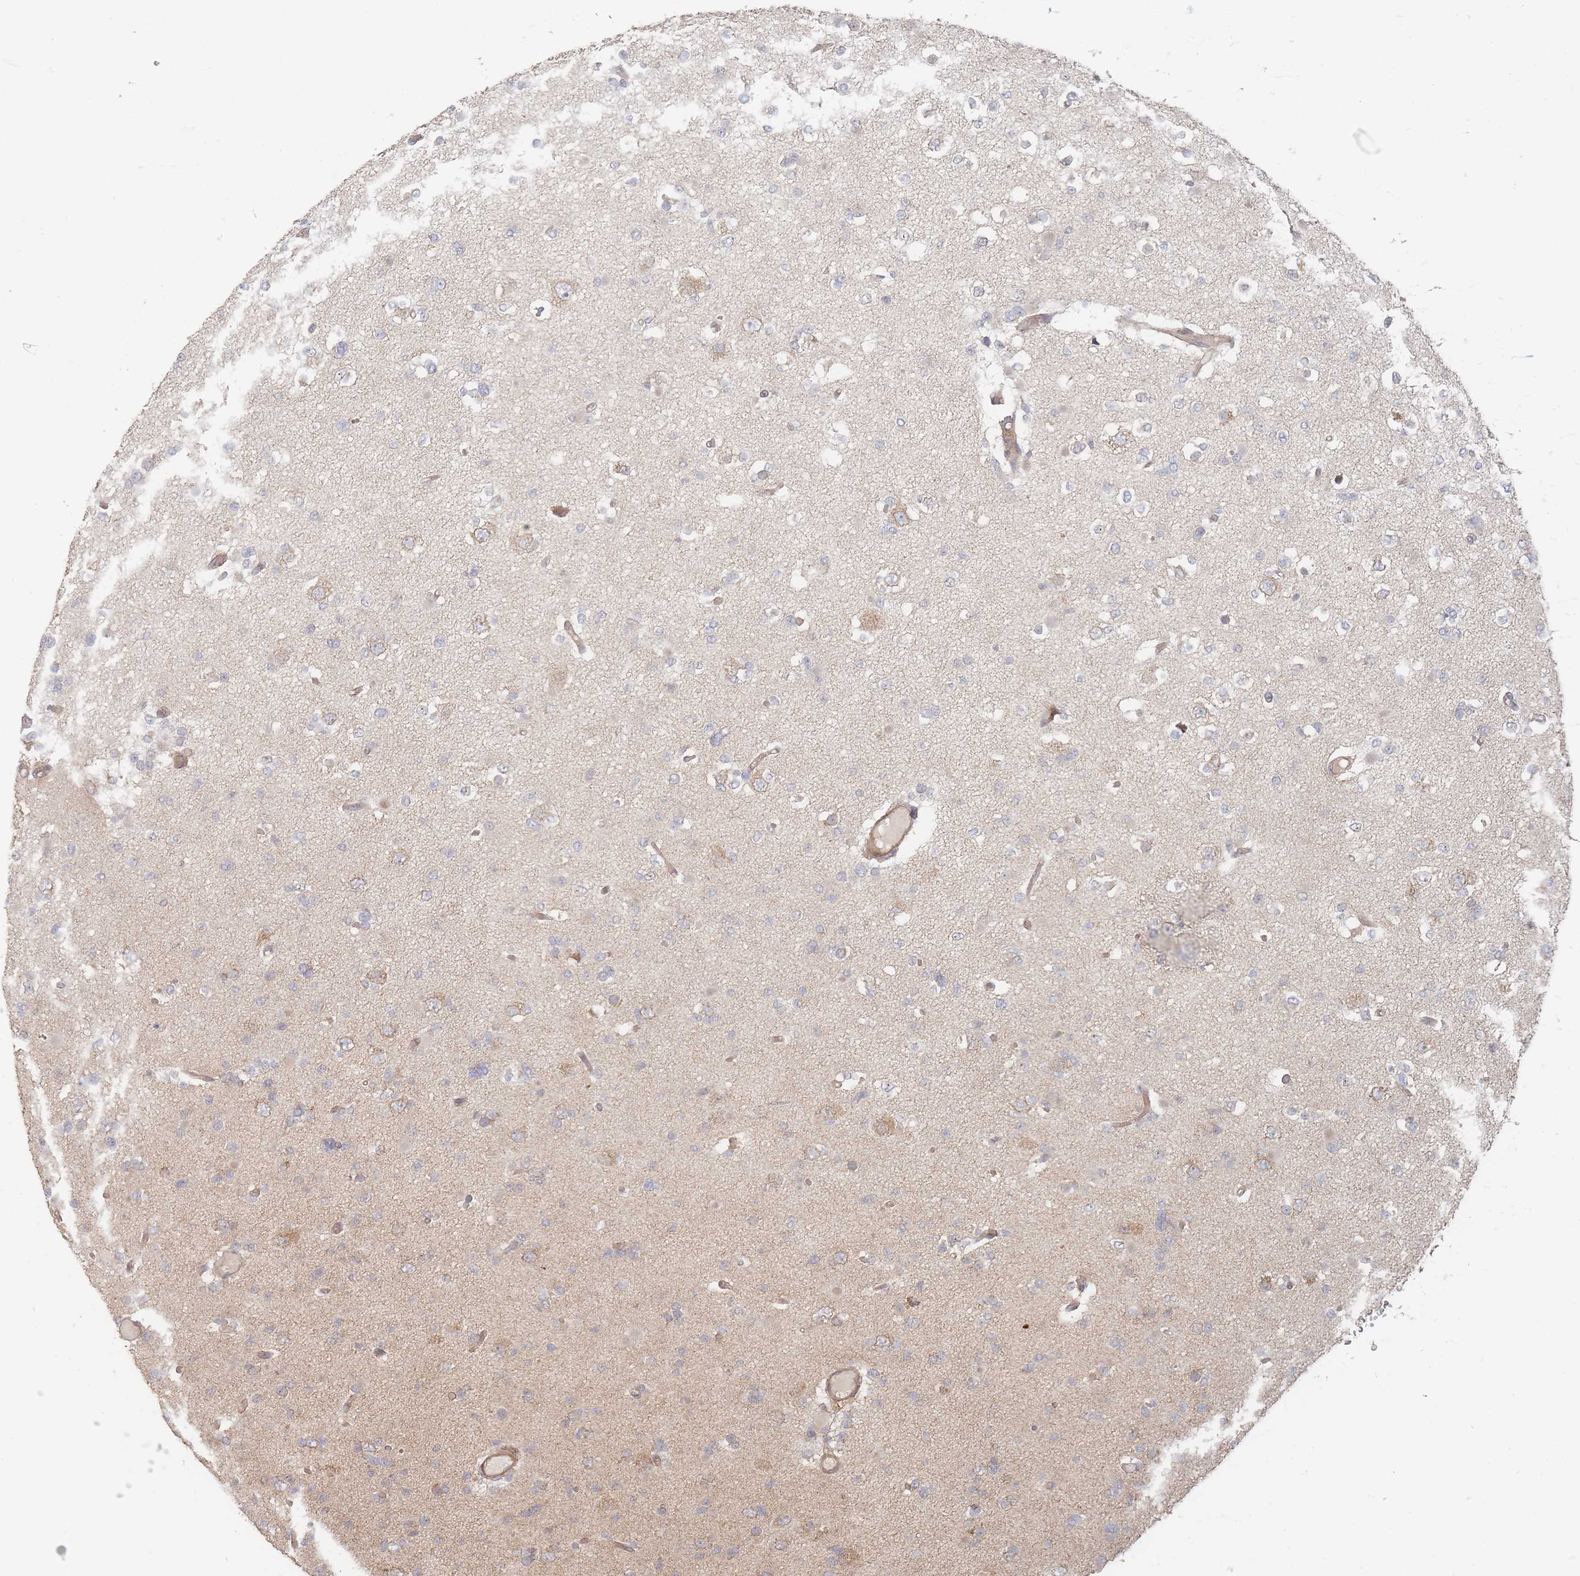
{"staining": {"intensity": "negative", "quantity": "none", "location": "none"}, "tissue": "glioma", "cell_type": "Tumor cells", "image_type": "cancer", "snomed": [{"axis": "morphology", "description": "Glioma, malignant, Low grade"}, {"axis": "topography", "description": "Brain"}], "caption": "Glioma was stained to show a protein in brown. There is no significant positivity in tumor cells.", "gene": "GLE1", "patient": {"sex": "female", "age": 22}}